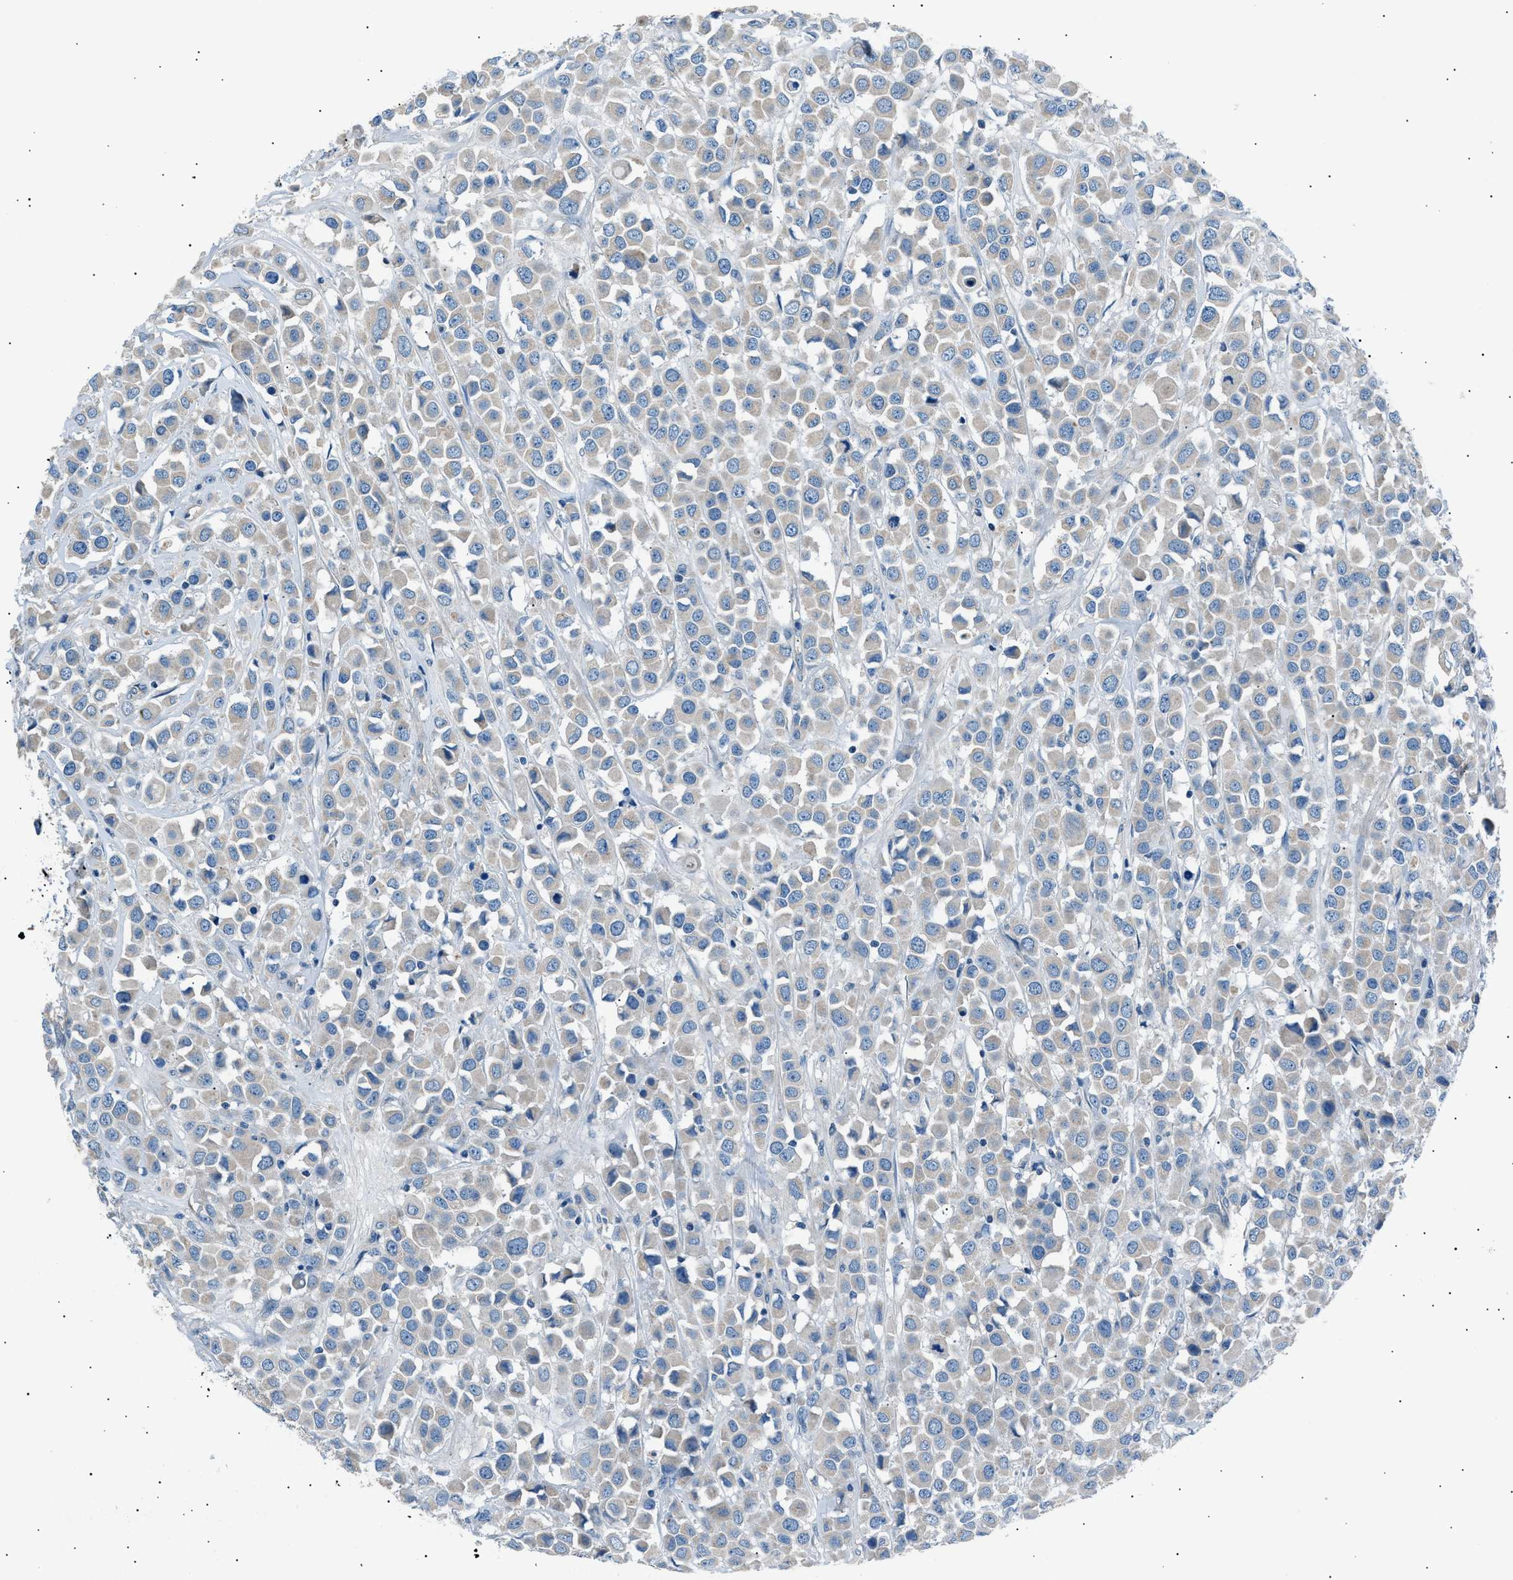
{"staining": {"intensity": "negative", "quantity": "none", "location": "none"}, "tissue": "breast cancer", "cell_type": "Tumor cells", "image_type": "cancer", "snomed": [{"axis": "morphology", "description": "Duct carcinoma"}, {"axis": "topography", "description": "Breast"}], "caption": "The immunohistochemistry (IHC) histopathology image has no significant staining in tumor cells of breast cancer (infiltrating ductal carcinoma) tissue.", "gene": "LRRC37B", "patient": {"sex": "female", "age": 61}}